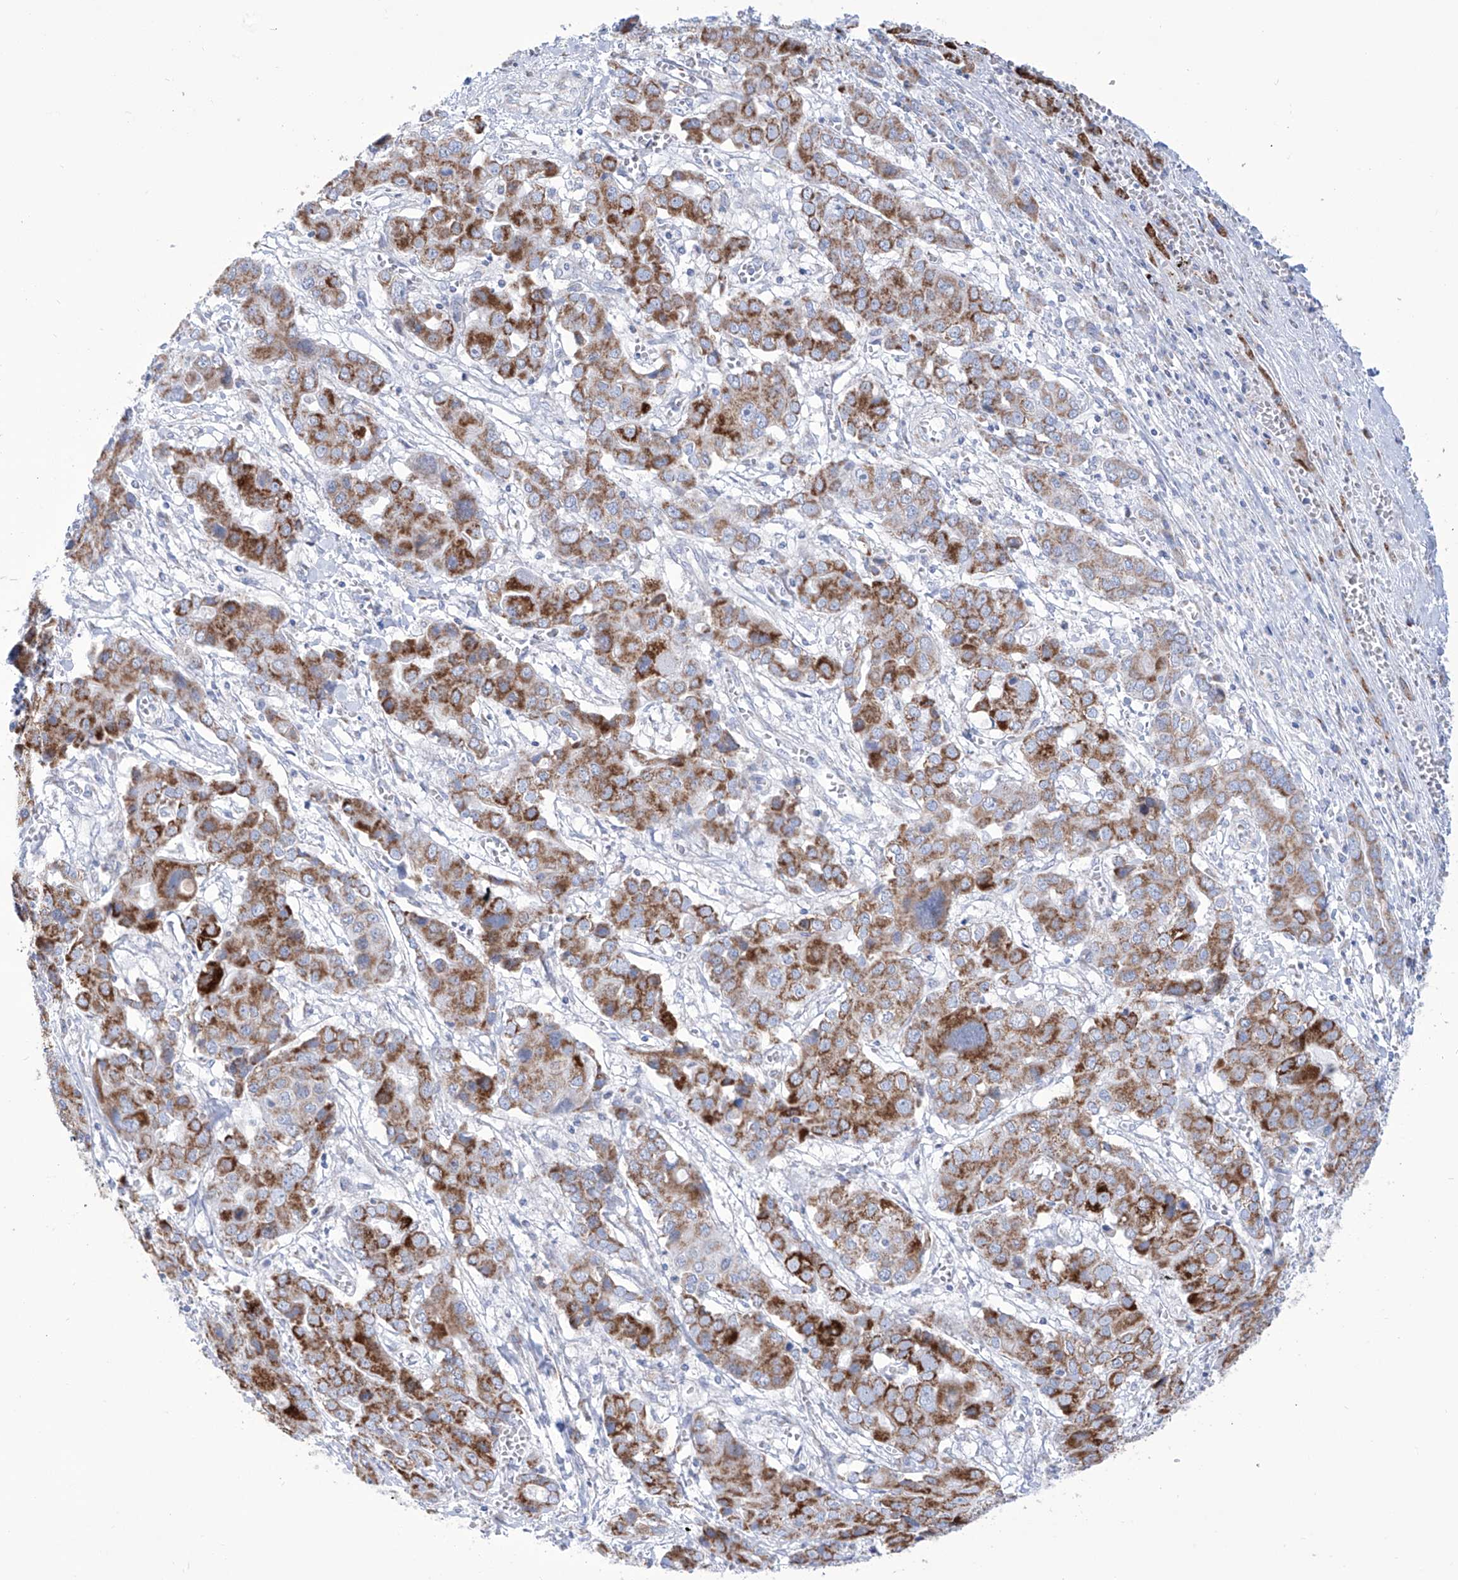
{"staining": {"intensity": "strong", "quantity": "25%-75%", "location": "cytoplasmic/membranous"}, "tissue": "liver cancer", "cell_type": "Tumor cells", "image_type": "cancer", "snomed": [{"axis": "morphology", "description": "Cholangiocarcinoma"}, {"axis": "topography", "description": "Liver"}], "caption": "Brown immunohistochemical staining in cholangiocarcinoma (liver) shows strong cytoplasmic/membranous expression in approximately 25%-75% of tumor cells.", "gene": "ALDH6A1", "patient": {"sex": "male", "age": 67}}